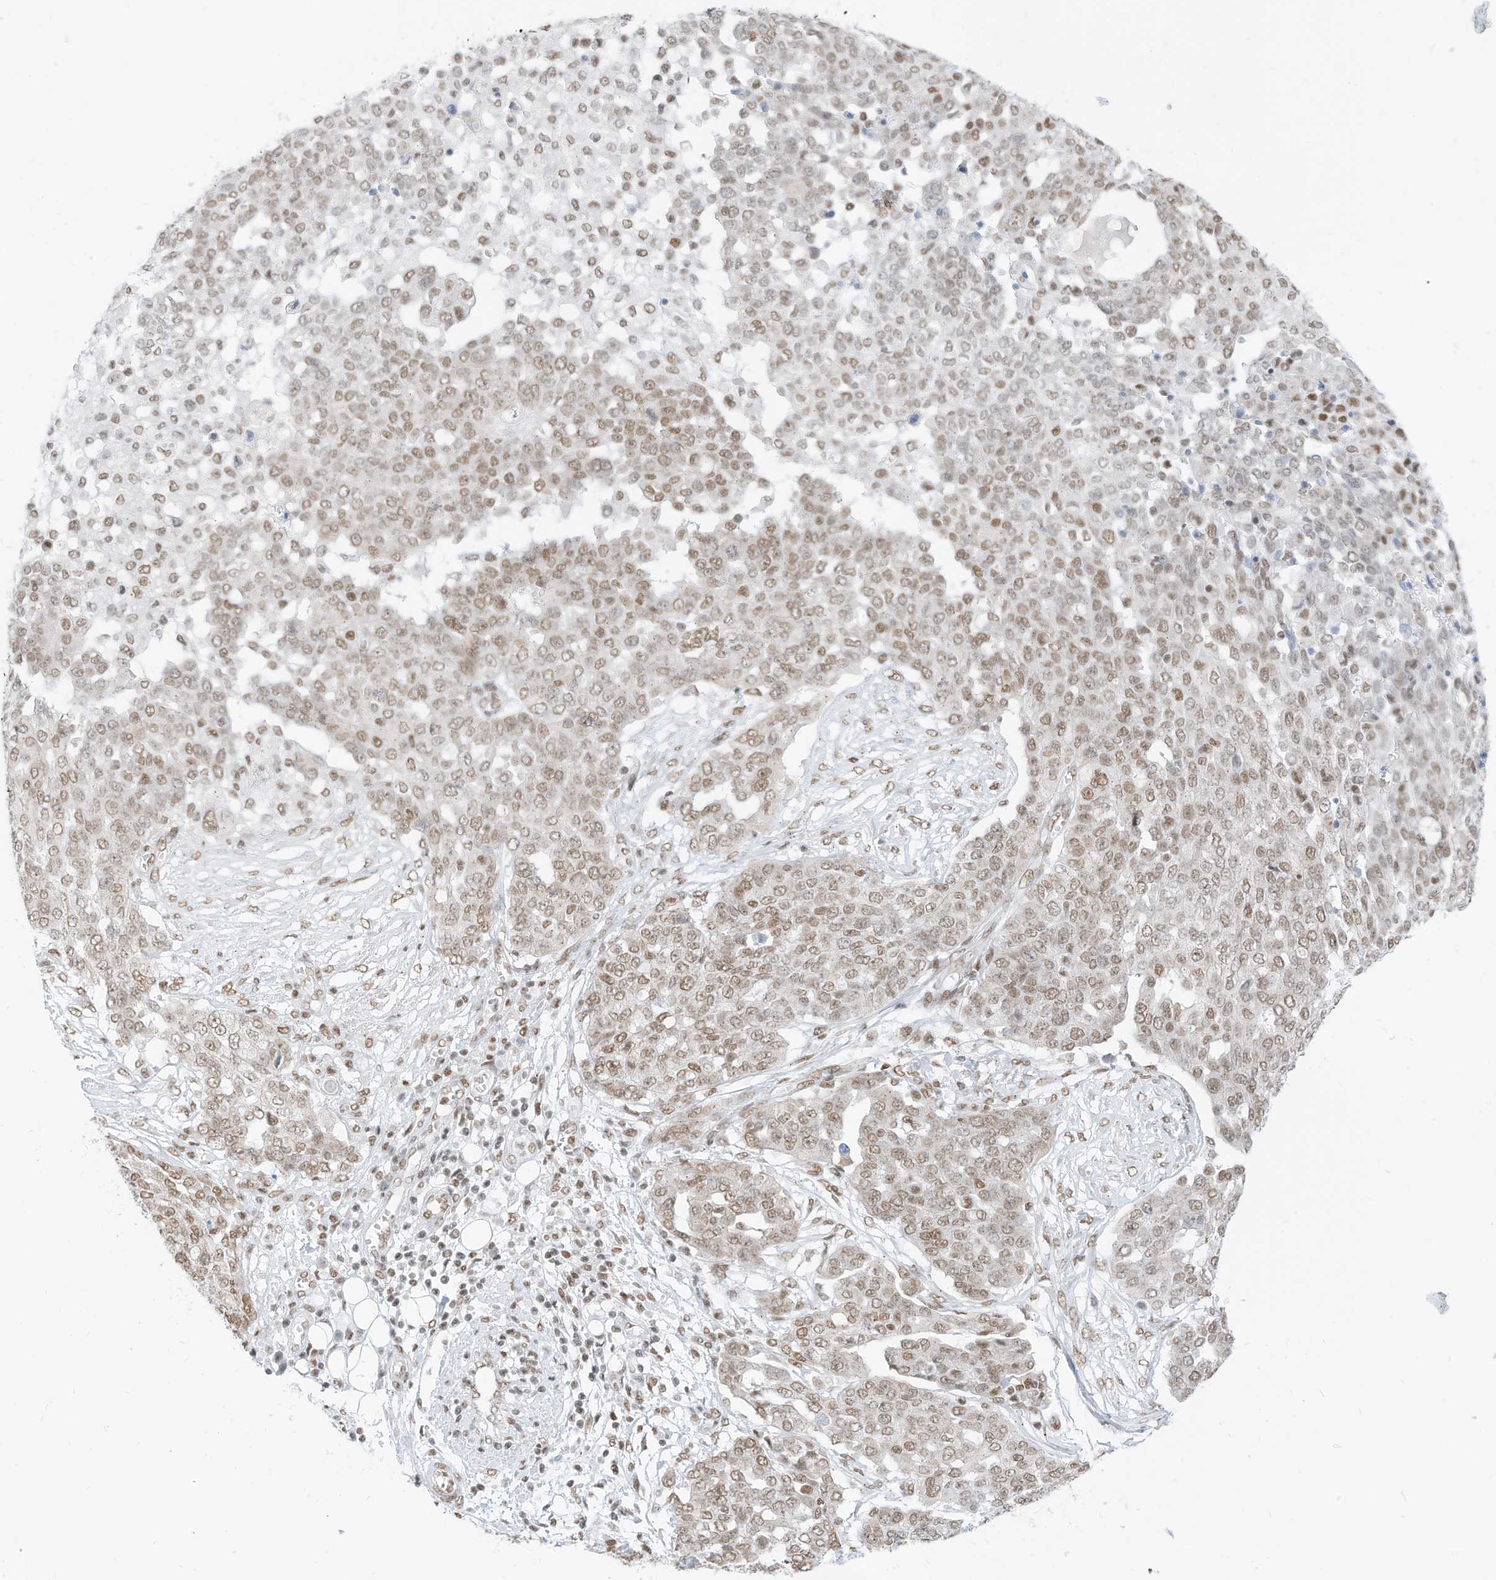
{"staining": {"intensity": "weak", "quantity": ">75%", "location": "nuclear"}, "tissue": "ovarian cancer", "cell_type": "Tumor cells", "image_type": "cancer", "snomed": [{"axis": "morphology", "description": "Cystadenocarcinoma, serous, NOS"}, {"axis": "topography", "description": "Soft tissue"}, {"axis": "topography", "description": "Ovary"}], "caption": "The image demonstrates immunohistochemical staining of serous cystadenocarcinoma (ovarian). There is weak nuclear staining is seen in about >75% of tumor cells.", "gene": "SMARCA2", "patient": {"sex": "female", "age": 57}}